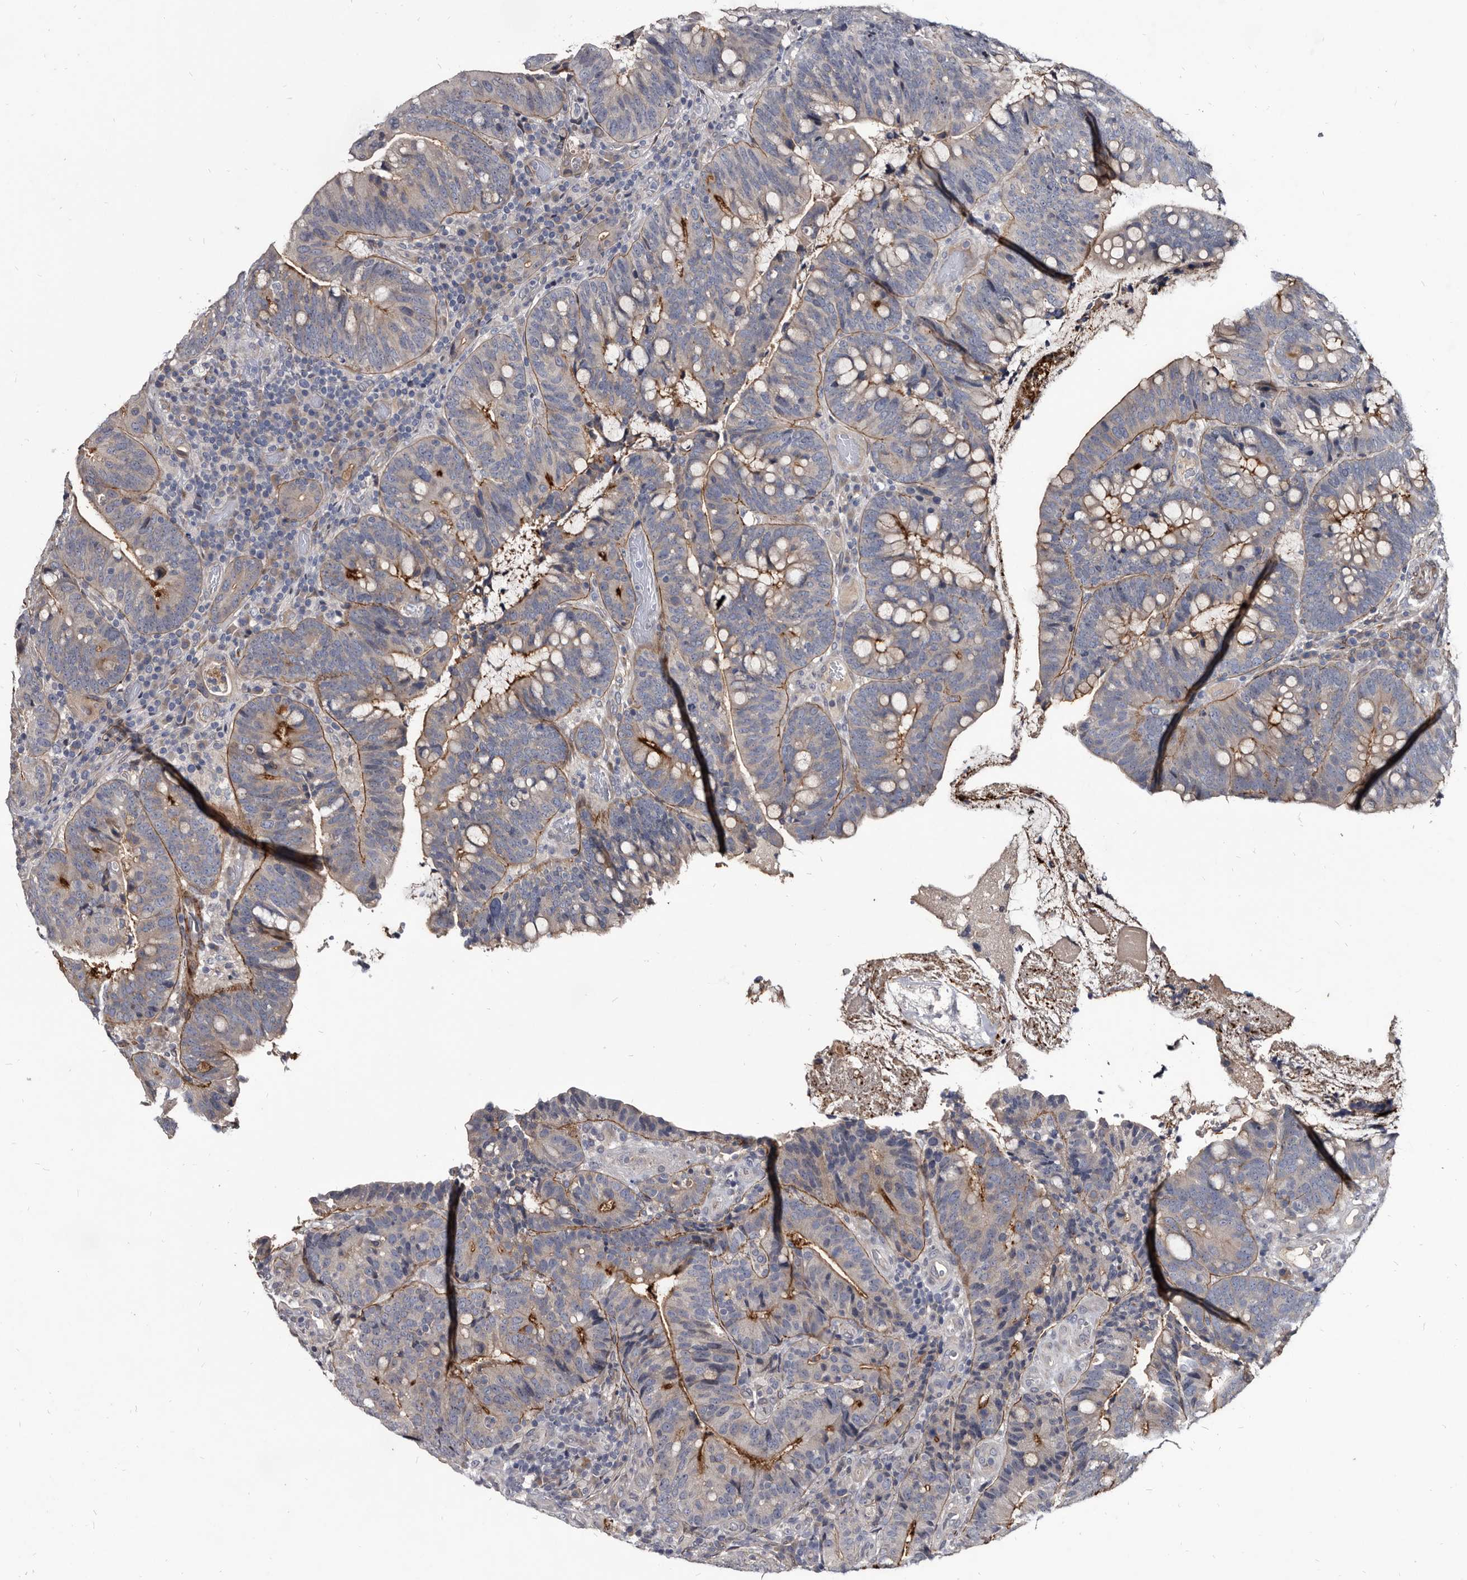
{"staining": {"intensity": "moderate", "quantity": "<25%", "location": "cytoplasmic/membranous"}, "tissue": "colorectal cancer", "cell_type": "Tumor cells", "image_type": "cancer", "snomed": [{"axis": "morphology", "description": "Adenocarcinoma, NOS"}, {"axis": "topography", "description": "Colon"}], "caption": "Immunohistochemistry image of neoplastic tissue: colorectal cancer (adenocarcinoma) stained using immunohistochemistry shows low levels of moderate protein expression localized specifically in the cytoplasmic/membranous of tumor cells, appearing as a cytoplasmic/membranous brown color.", "gene": "PROM1", "patient": {"sex": "female", "age": 66}}